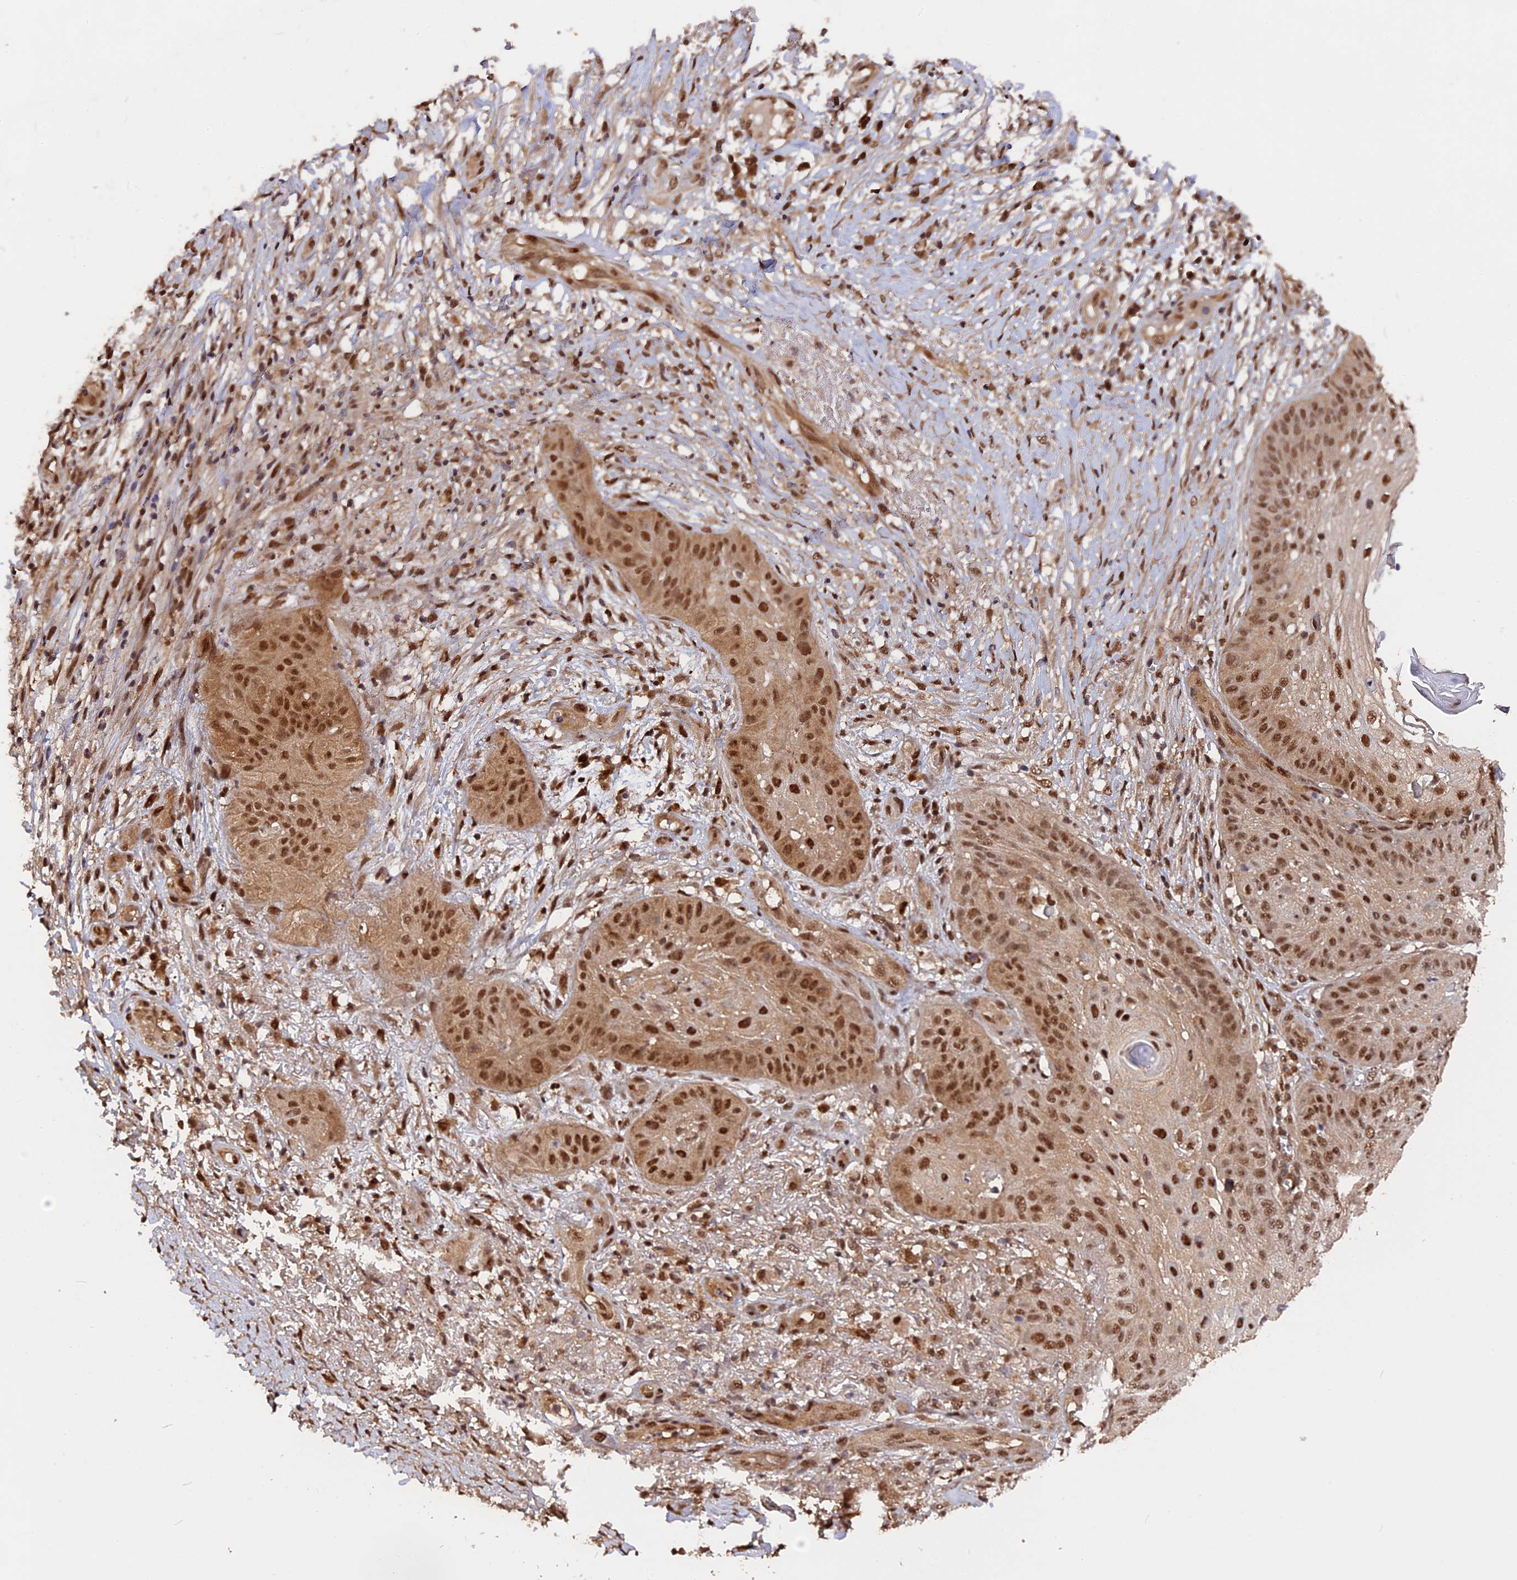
{"staining": {"intensity": "moderate", "quantity": ">75%", "location": "nuclear"}, "tissue": "skin cancer", "cell_type": "Tumor cells", "image_type": "cancer", "snomed": [{"axis": "morphology", "description": "Squamous cell carcinoma, NOS"}, {"axis": "topography", "description": "Skin"}], "caption": "Human skin squamous cell carcinoma stained with a protein marker shows moderate staining in tumor cells.", "gene": "ADRM1", "patient": {"sex": "male", "age": 70}}